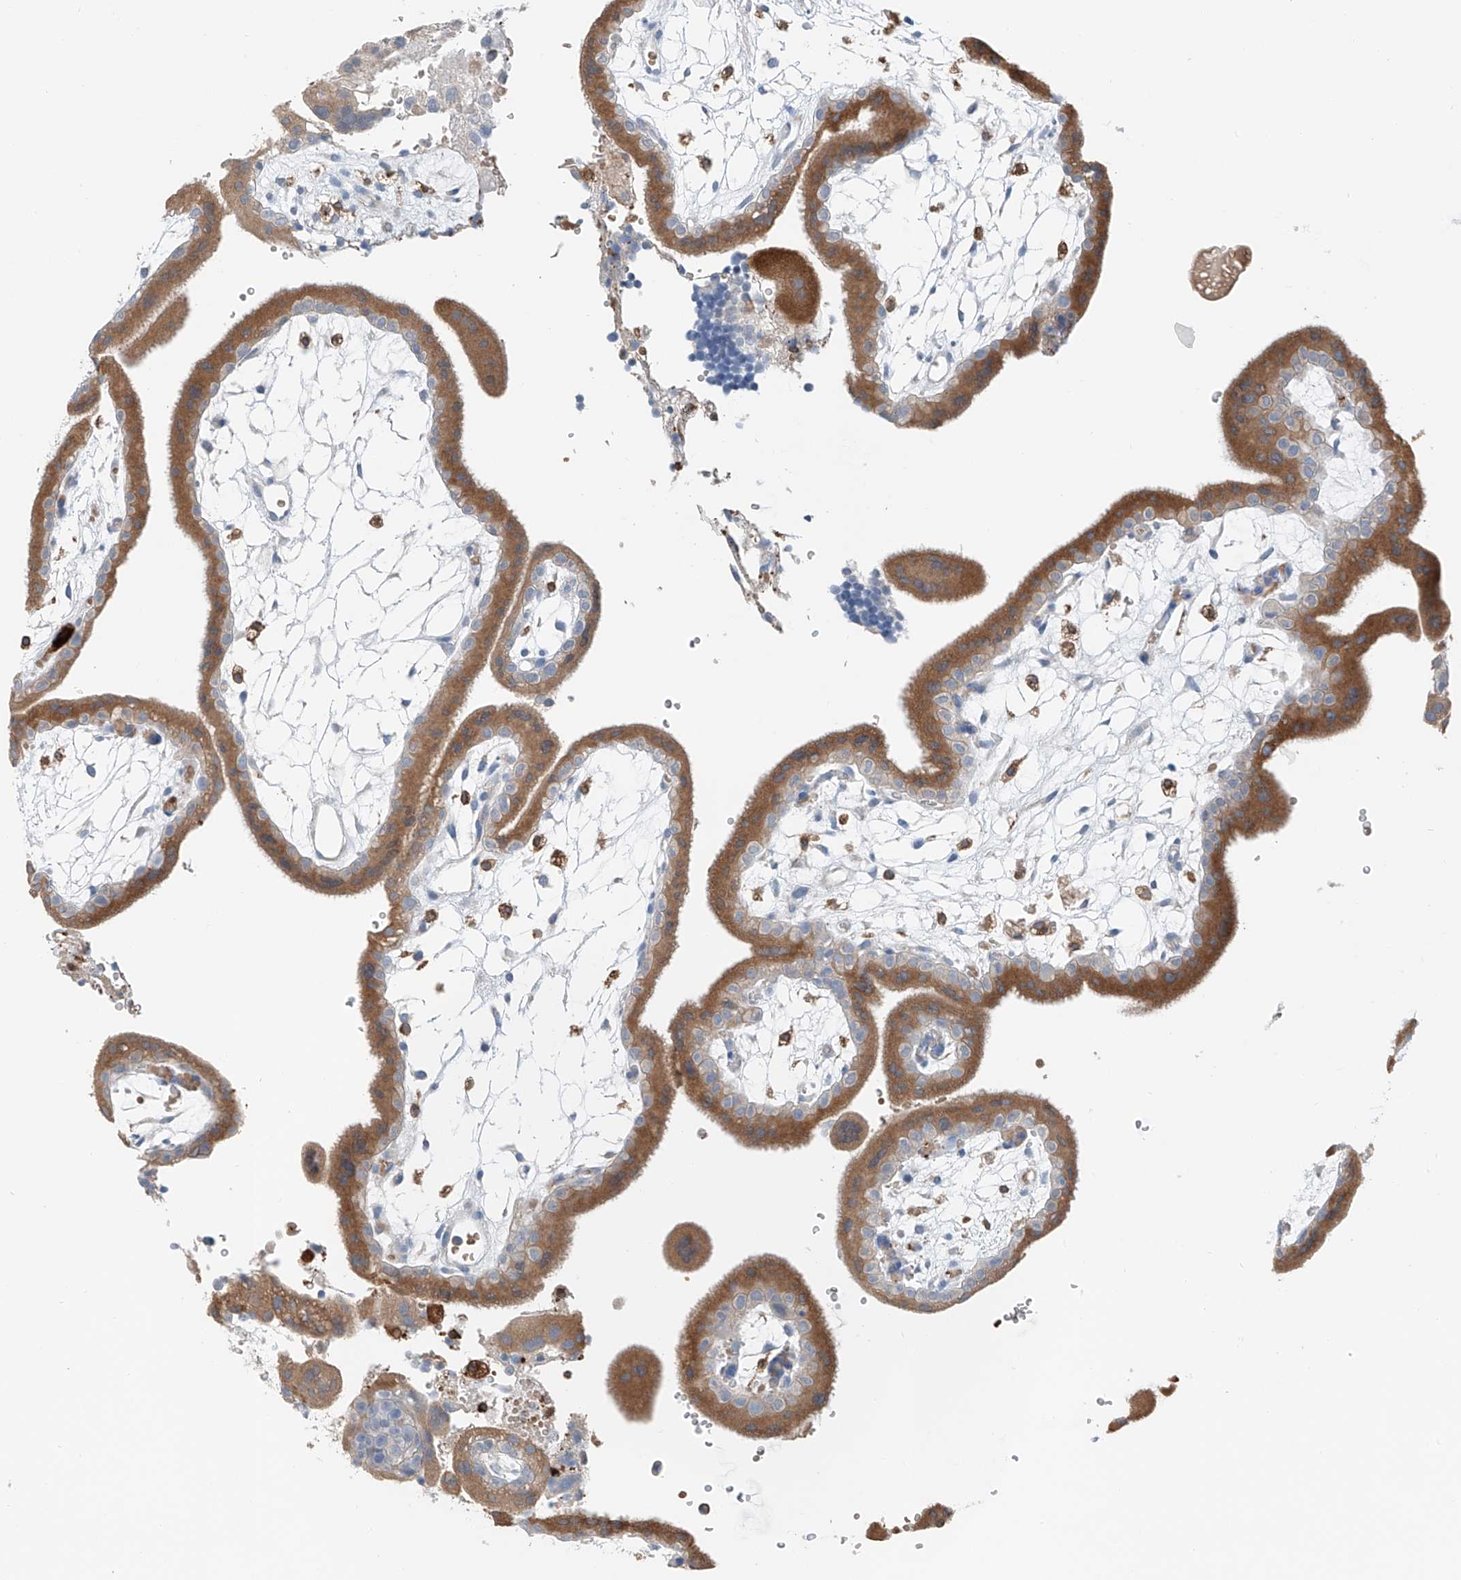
{"staining": {"intensity": "moderate", "quantity": "25%-75%", "location": "cytoplasmic/membranous"}, "tissue": "placenta", "cell_type": "Trophoblastic cells", "image_type": "normal", "snomed": [{"axis": "morphology", "description": "Normal tissue, NOS"}, {"axis": "topography", "description": "Placenta"}], "caption": "Immunohistochemistry histopathology image of benign placenta: human placenta stained using immunohistochemistry (IHC) displays medium levels of moderate protein expression localized specifically in the cytoplasmic/membranous of trophoblastic cells, appearing as a cytoplasmic/membranous brown color.", "gene": "TBXAS1", "patient": {"sex": "female", "age": 18}}